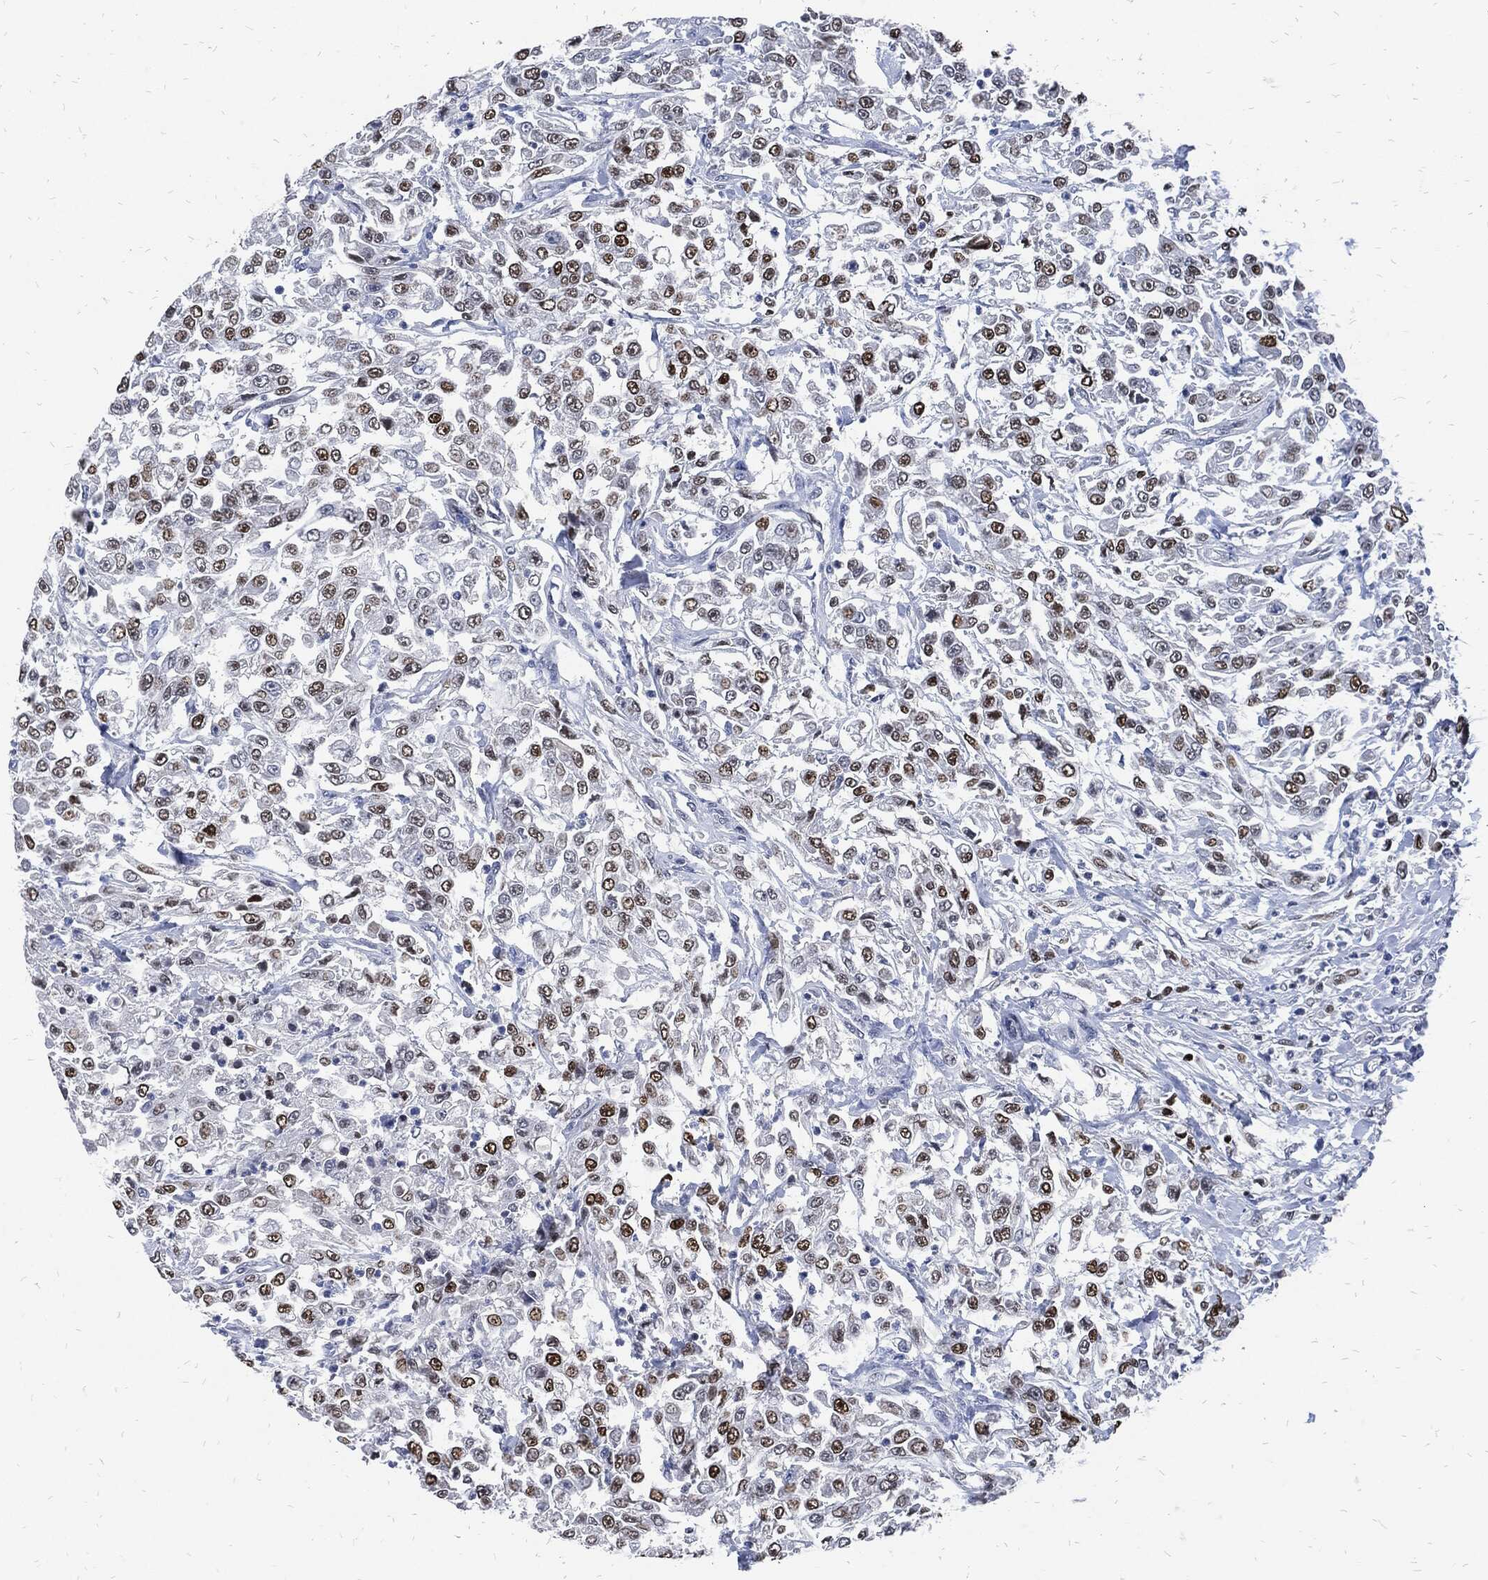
{"staining": {"intensity": "moderate", "quantity": "25%-75%", "location": "nuclear"}, "tissue": "urothelial cancer", "cell_type": "Tumor cells", "image_type": "cancer", "snomed": [{"axis": "morphology", "description": "Urothelial carcinoma, High grade"}, {"axis": "topography", "description": "Urinary bladder"}], "caption": "High-magnification brightfield microscopy of urothelial cancer stained with DAB (3,3'-diaminobenzidine) (brown) and counterstained with hematoxylin (blue). tumor cells exhibit moderate nuclear staining is identified in approximately25%-75% of cells.", "gene": "JUN", "patient": {"sex": "male", "age": 46}}